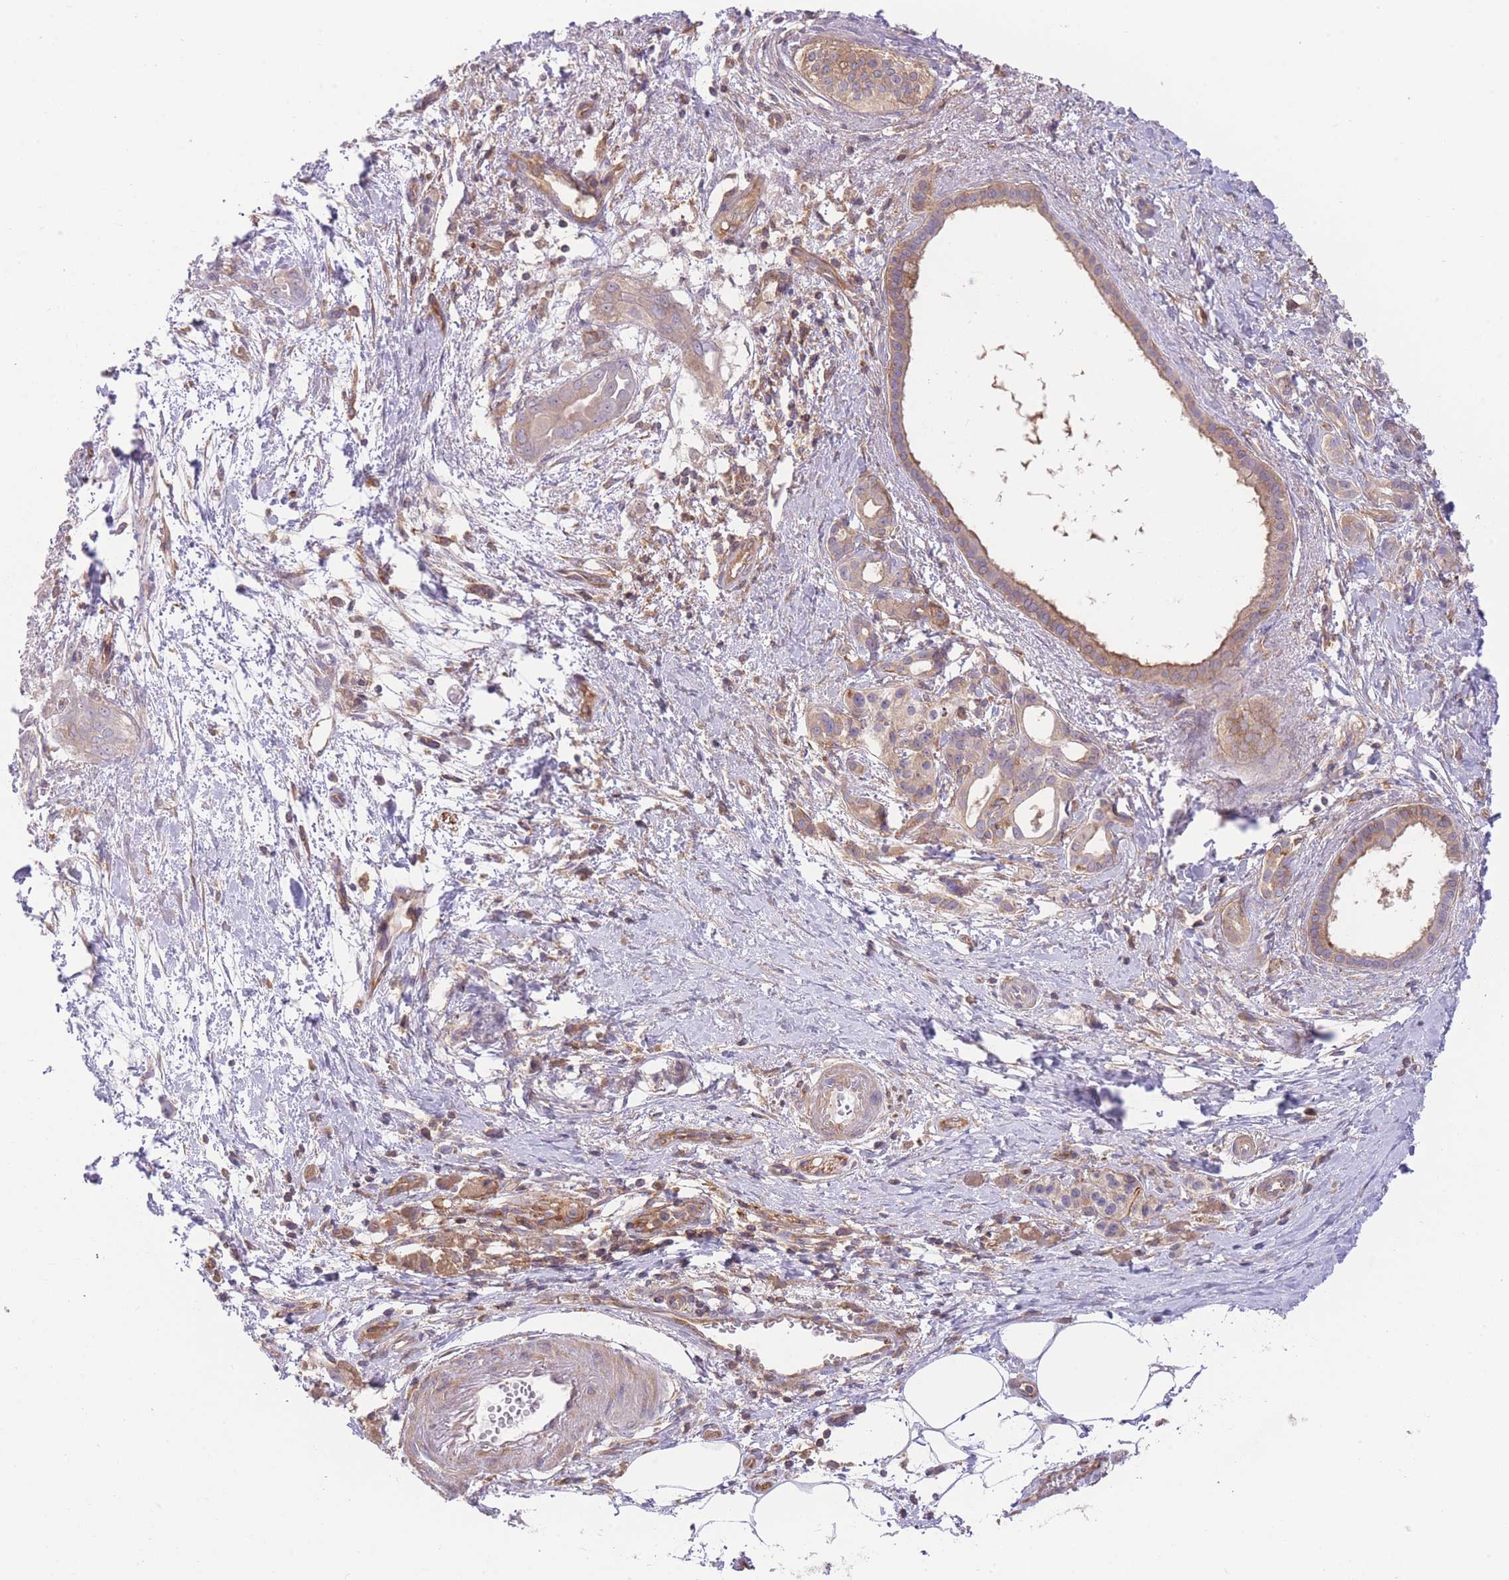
{"staining": {"intensity": "negative", "quantity": "none", "location": "none"}, "tissue": "pancreatic cancer", "cell_type": "Tumor cells", "image_type": "cancer", "snomed": [{"axis": "morphology", "description": "Adenocarcinoma, NOS"}, {"axis": "topography", "description": "Pancreas"}], "caption": "High magnification brightfield microscopy of pancreatic cancer stained with DAB (brown) and counterstained with hematoxylin (blue): tumor cells show no significant staining.", "gene": "PRKAR1A", "patient": {"sex": "male", "age": 71}}